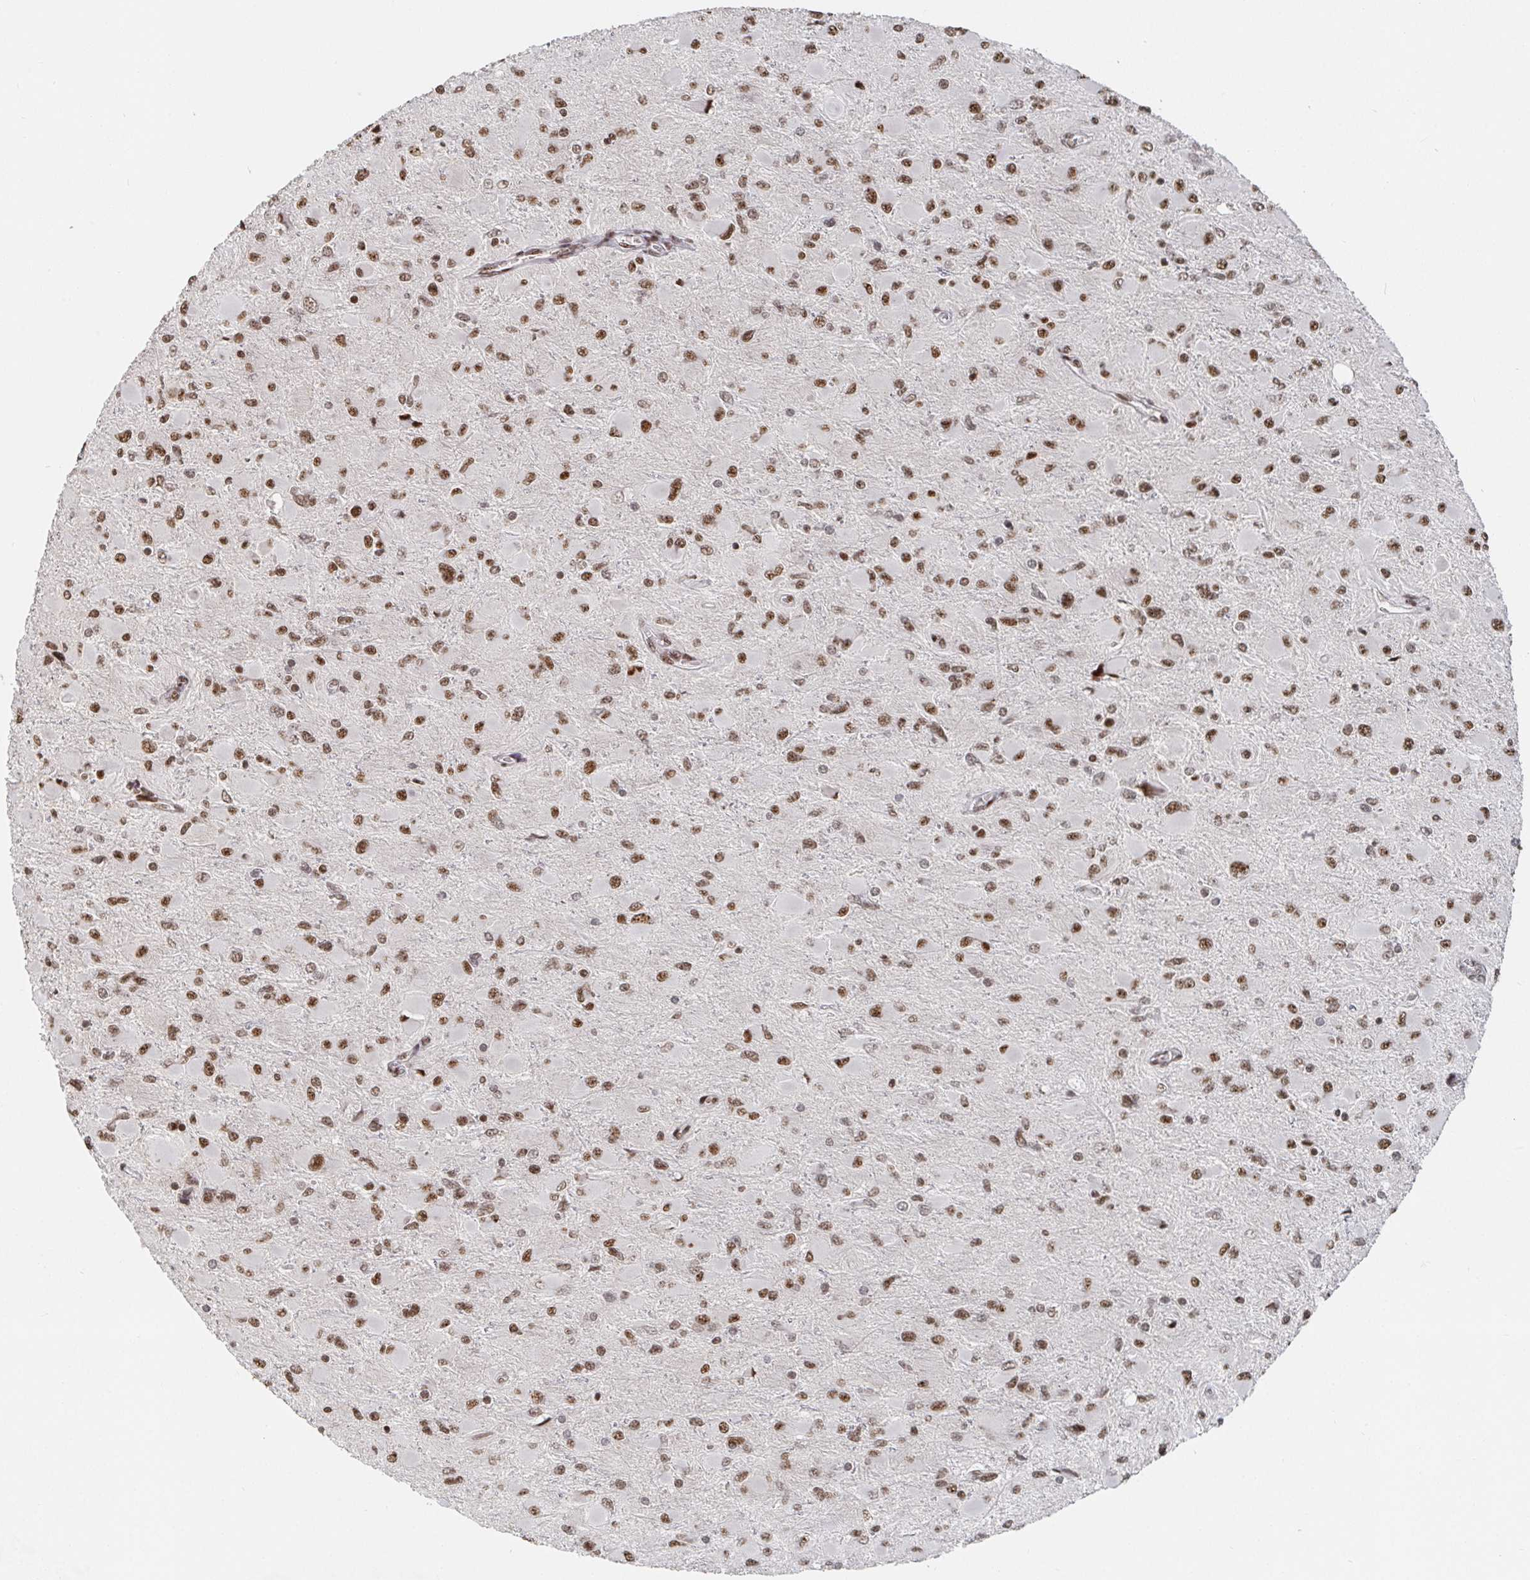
{"staining": {"intensity": "moderate", "quantity": ">75%", "location": "nuclear"}, "tissue": "glioma", "cell_type": "Tumor cells", "image_type": "cancer", "snomed": [{"axis": "morphology", "description": "Glioma, malignant, High grade"}, {"axis": "topography", "description": "Cerebral cortex"}], "caption": "About >75% of tumor cells in human glioma show moderate nuclear protein positivity as visualized by brown immunohistochemical staining.", "gene": "ZDHHC12", "patient": {"sex": "female", "age": 36}}